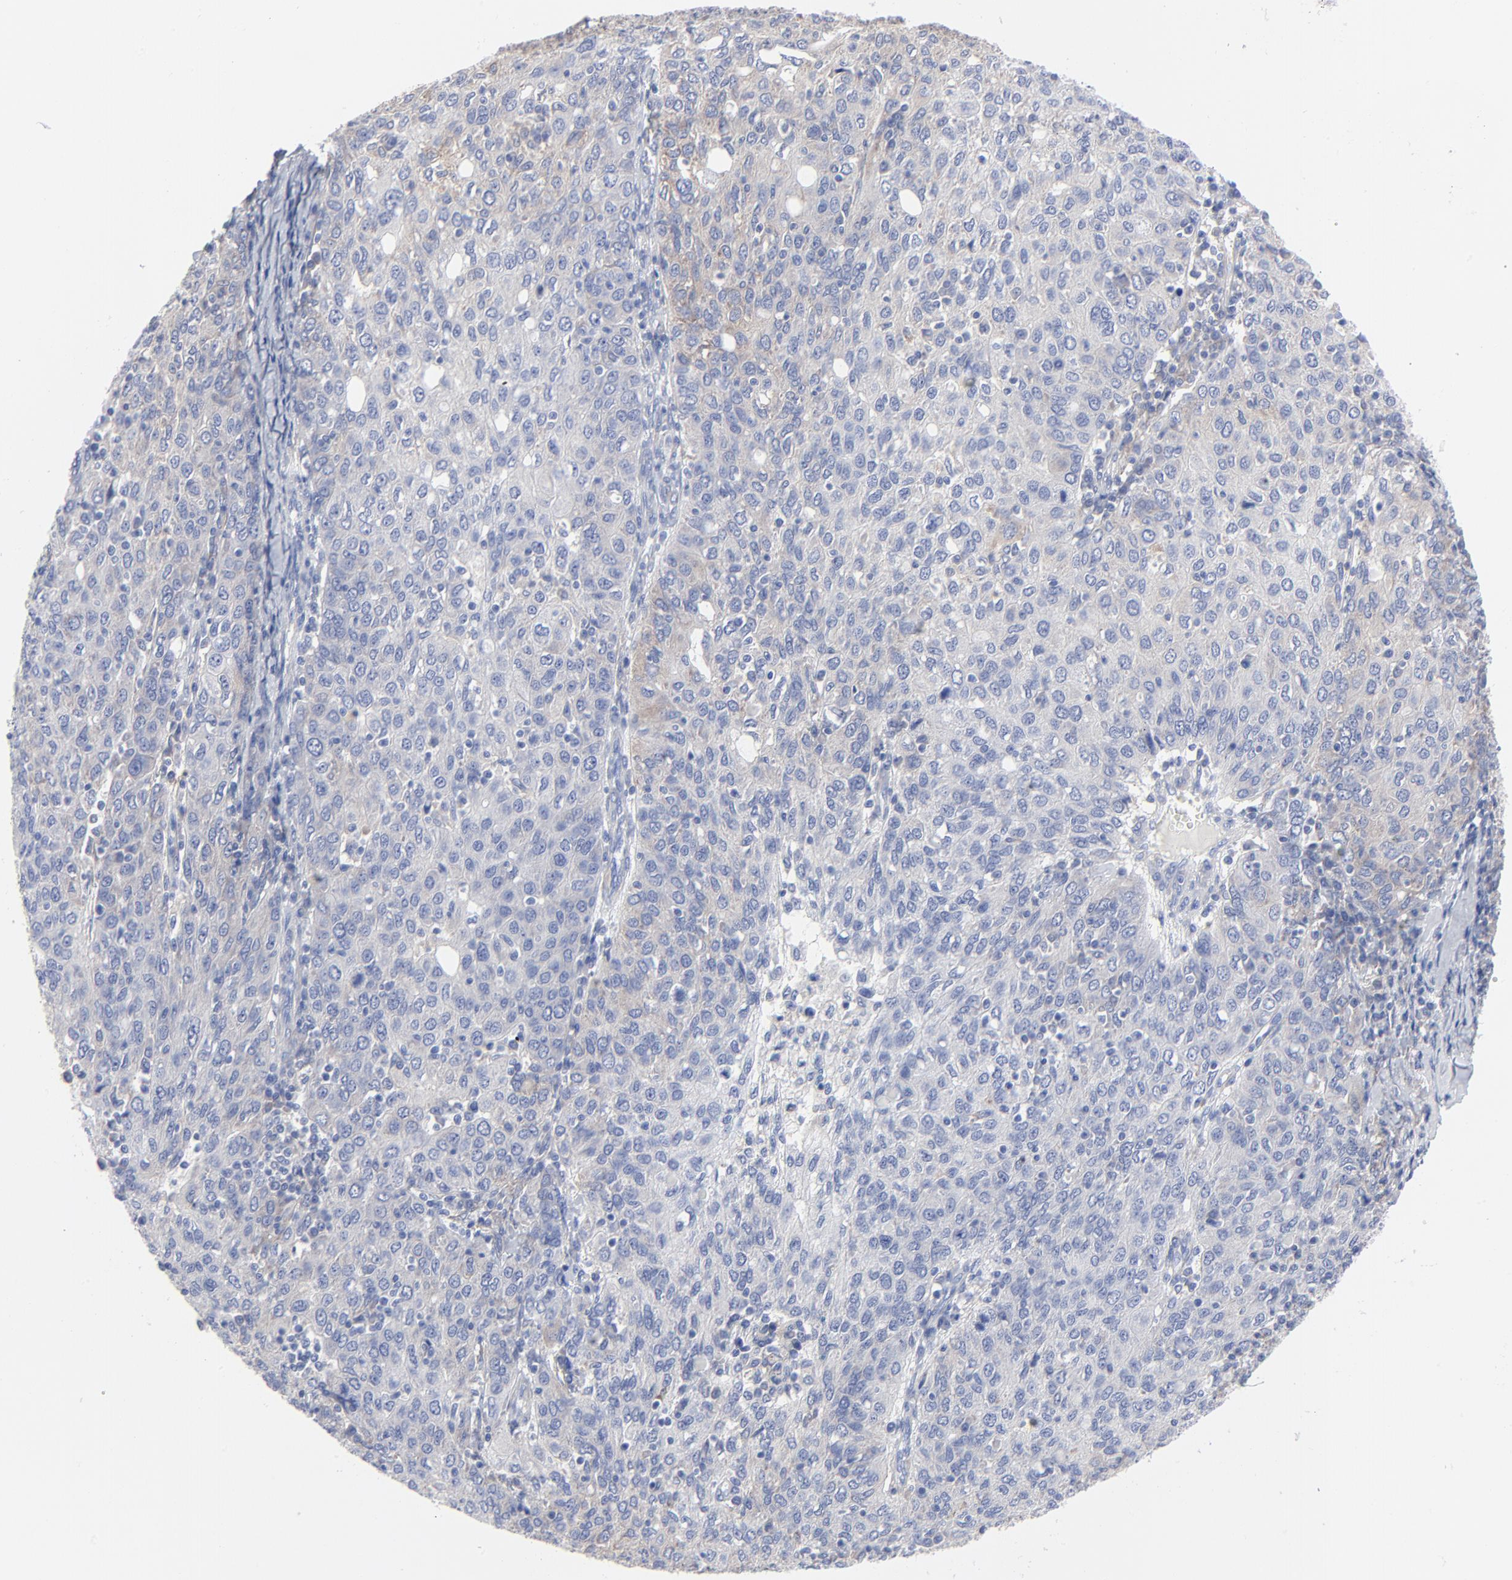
{"staining": {"intensity": "weak", "quantity": "25%-75%", "location": "cytoplasmic/membranous"}, "tissue": "ovarian cancer", "cell_type": "Tumor cells", "image_type": "cancer", "snomed": [{"axis": "morphology", "description": "Carcinoma, endometroid"}, {"axis": "topography", "description": "Ovary"}], "caption": "This photomicrograph displays immunohistochemistry staining of ovarian cancer, with low weak cytoplasmic/membranous staining in about 25%-75% of tumor cells.", "gene": "STAT2", "patient": {"sex": "female", "age": 50}}